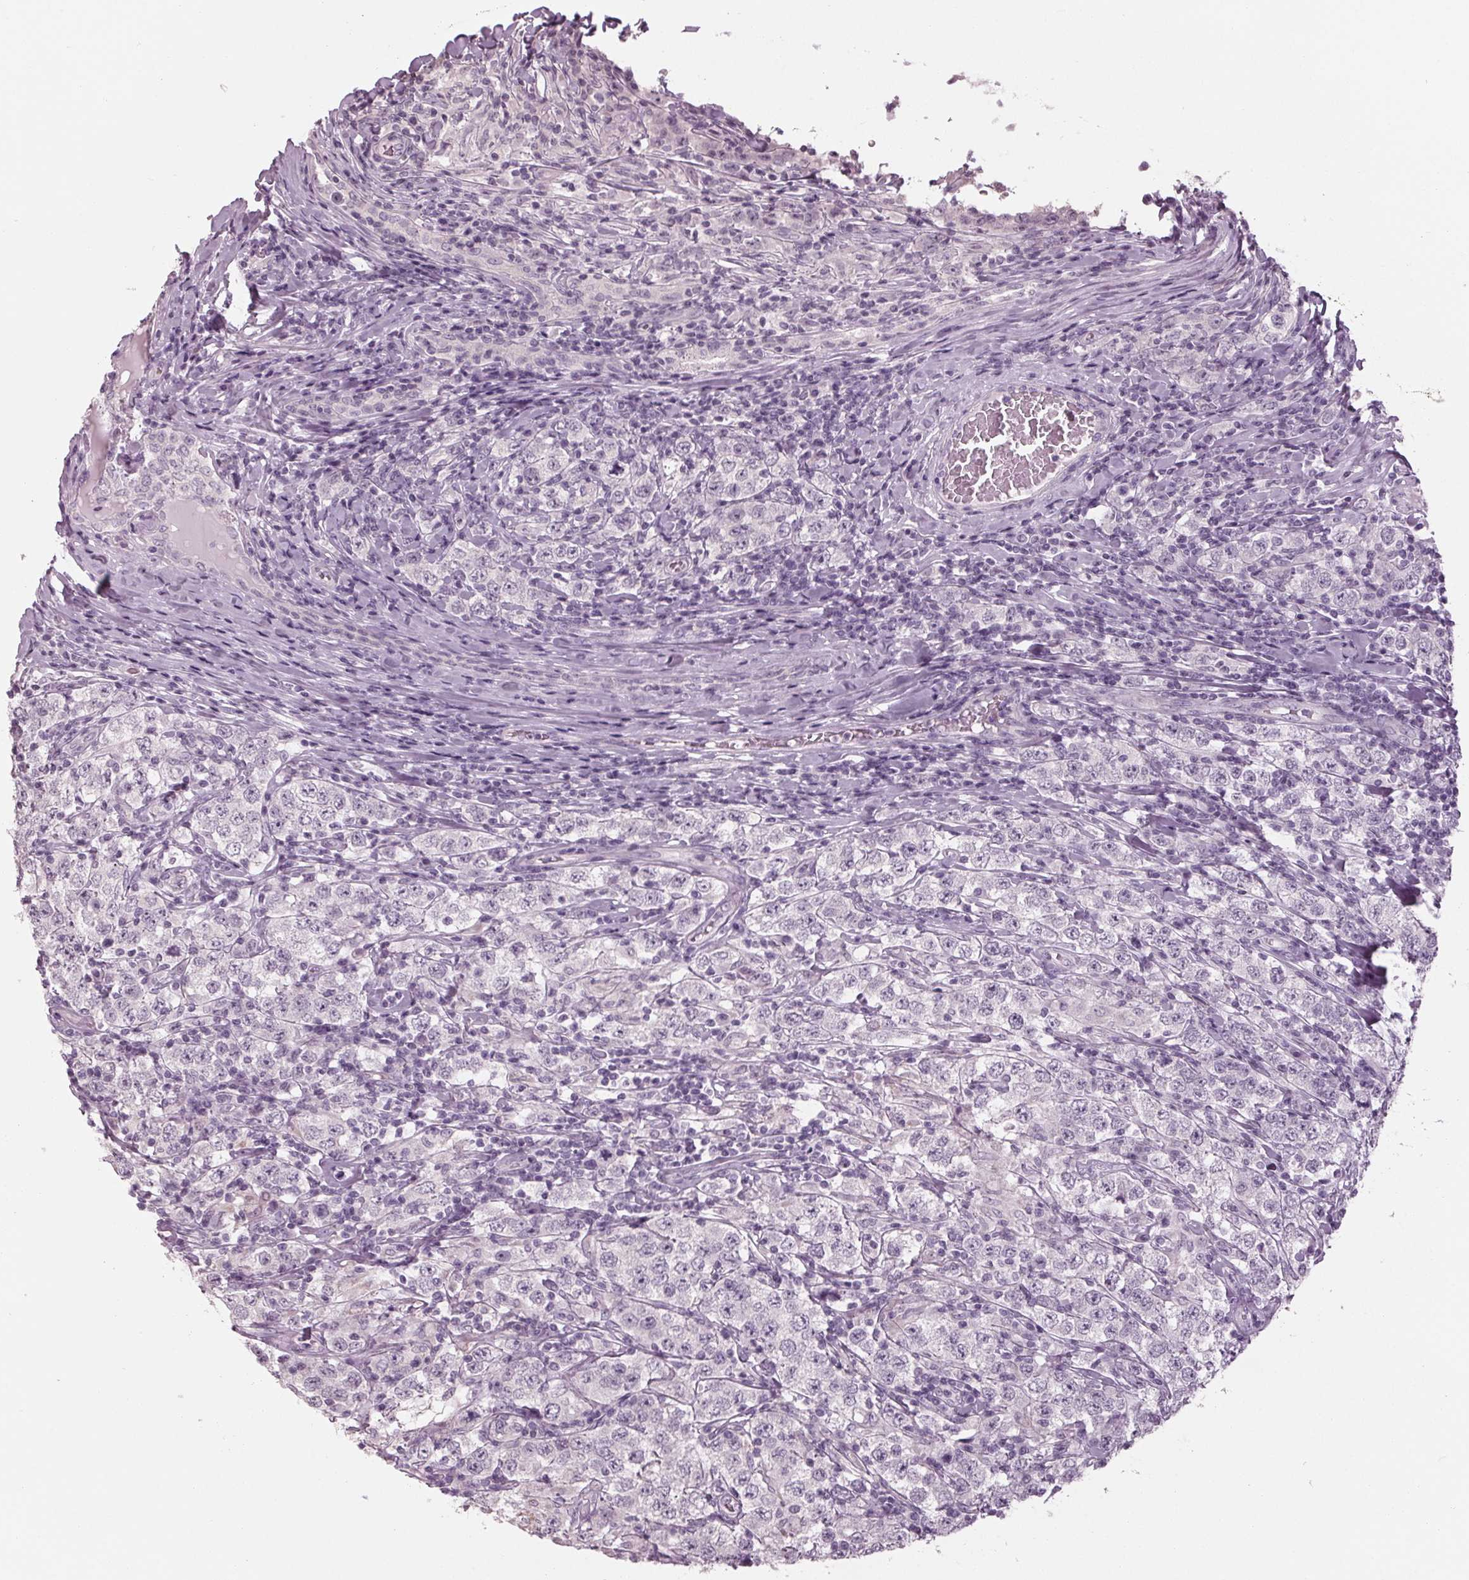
{"staining": {"intensity": "negative", "quantity": "none", "location": "none"}, "tissue": "testis cancer", "cell_type": "Tumor cells", "image_type": "cancer", "snomed": [{"axis": "morphology", "description": "Seminoma, NOS"}, {"axis": "morphology", "description": "Carcinoma, Embryonal, NOS"}, {"axis": "topography", "description": "Testis"}], "caption": "A micrograph of seminoma (testis) stained for a protein exhibits no brown staining in tumor cells.", "gene": "TNNC2", "patient": {"sex": "male", "age": 41}}